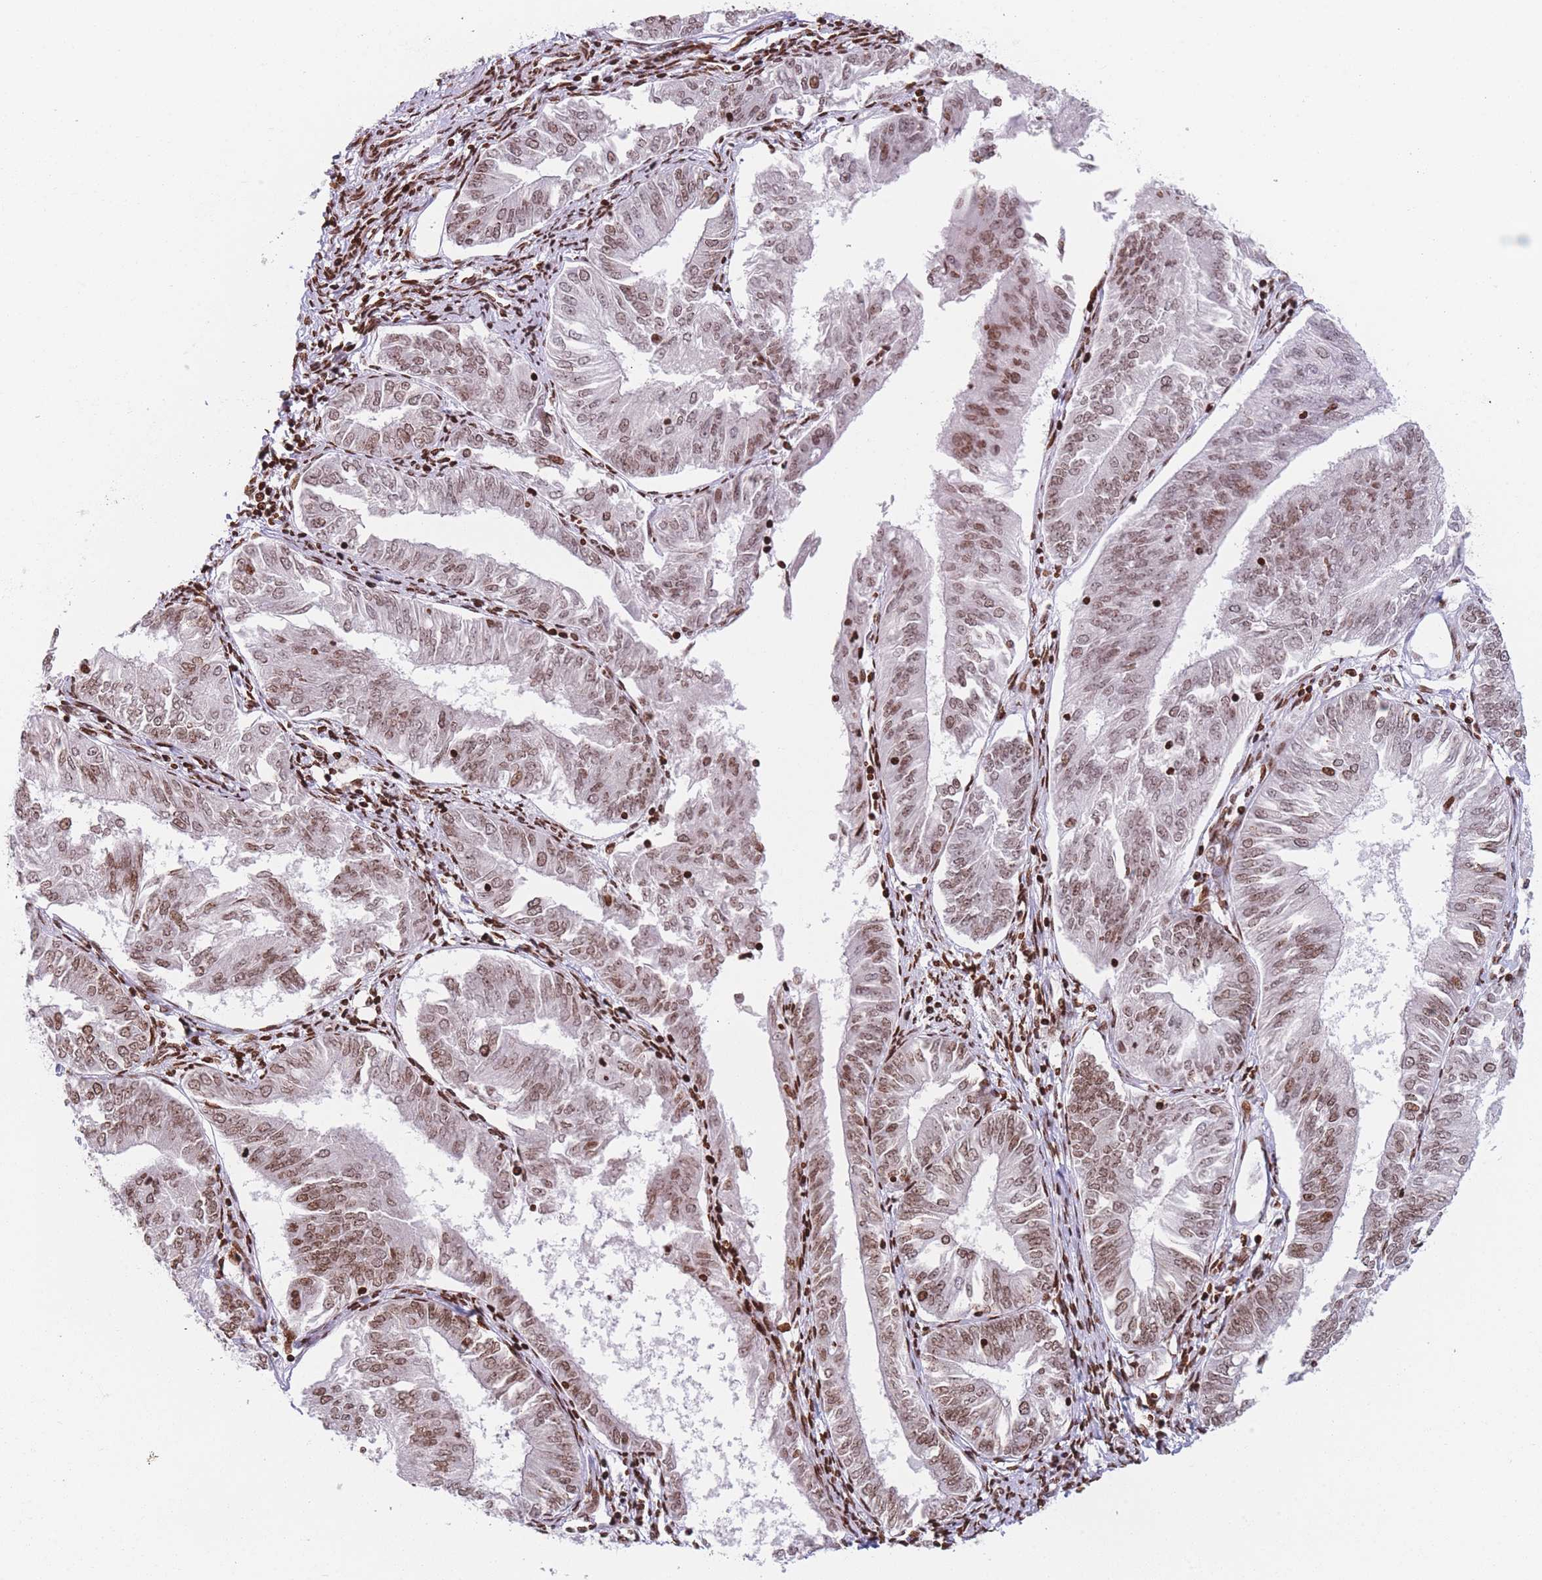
{"staining": {"intensity": "moderate", "quantity": ">75%", "location": "nuclear"}, "tissue": "endometrial cancer", "cell_type": "Tumor cells", "image_type": "cancer", "snomed": [{"axis": "morphology", "description": "Adenocarcinoma, NOS"}, {"axis": "topography", "description": "Endometrium"}], "caption": "Brown immunohistochemical staining in human adenocarcinoma (endometrial) displays moderate nuclear staining in about >75% of tumor cells.", "gene": "AK9", "patient": {"sex": "female", "age": 58}}